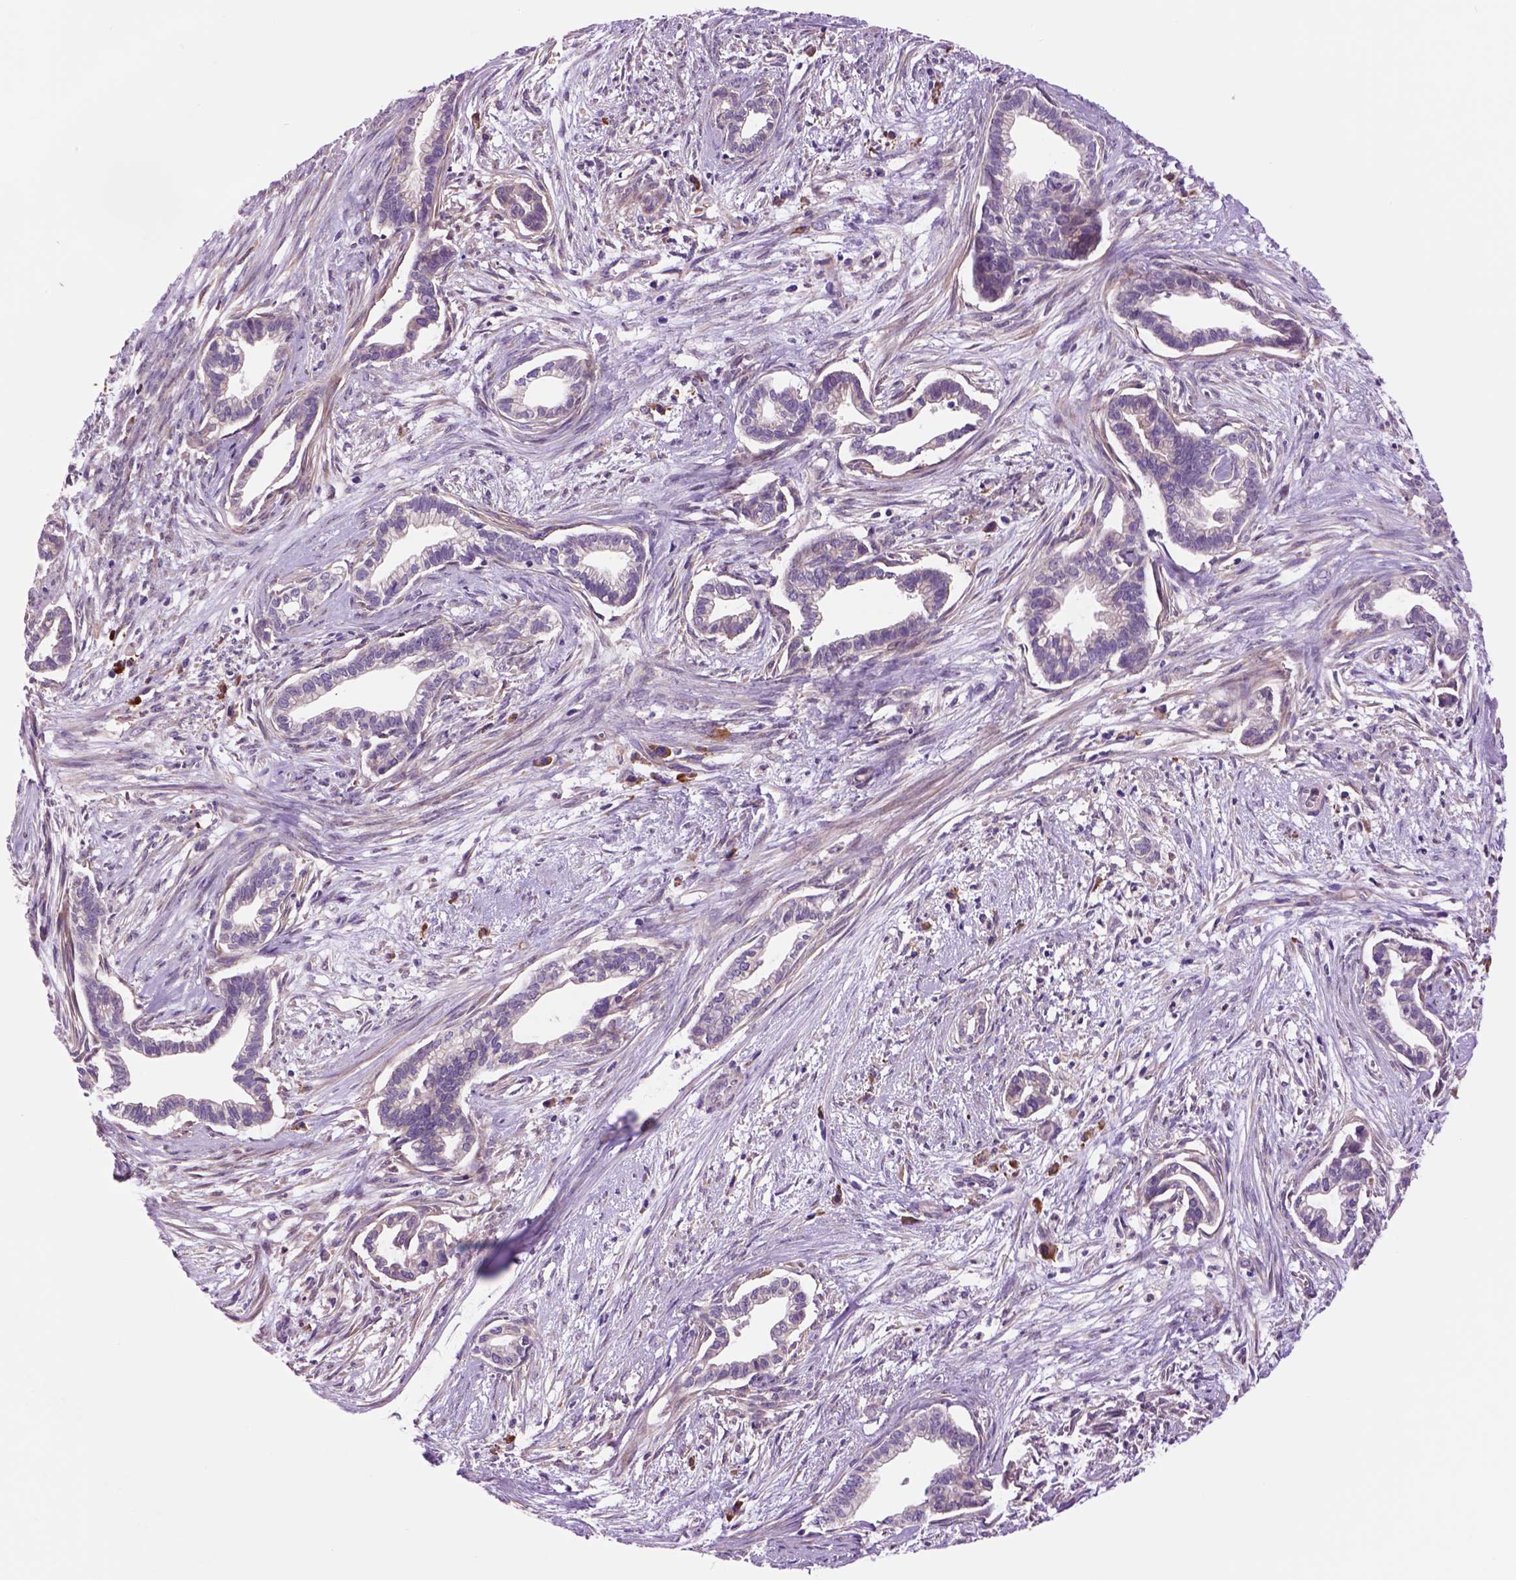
{"staining": {"intensity": "negative", "quantity": "none", "location": "none"}, "tissue": "cervical cancer", "cell_type": "Tumor cells", "image_type": "cancer", "snomed": [{"axis": "morphology", "description": "Adenocarcinoma, NOS"}, {"axis": "topography", "description": "Cervix"}], "caption": "DAB immunohistochemical staining of human adenocarcinoma (cervical) shows no significant positivity in tumor cells.", "gene": "PIAS3", "patient": {"sex": "female", "age": 62}}